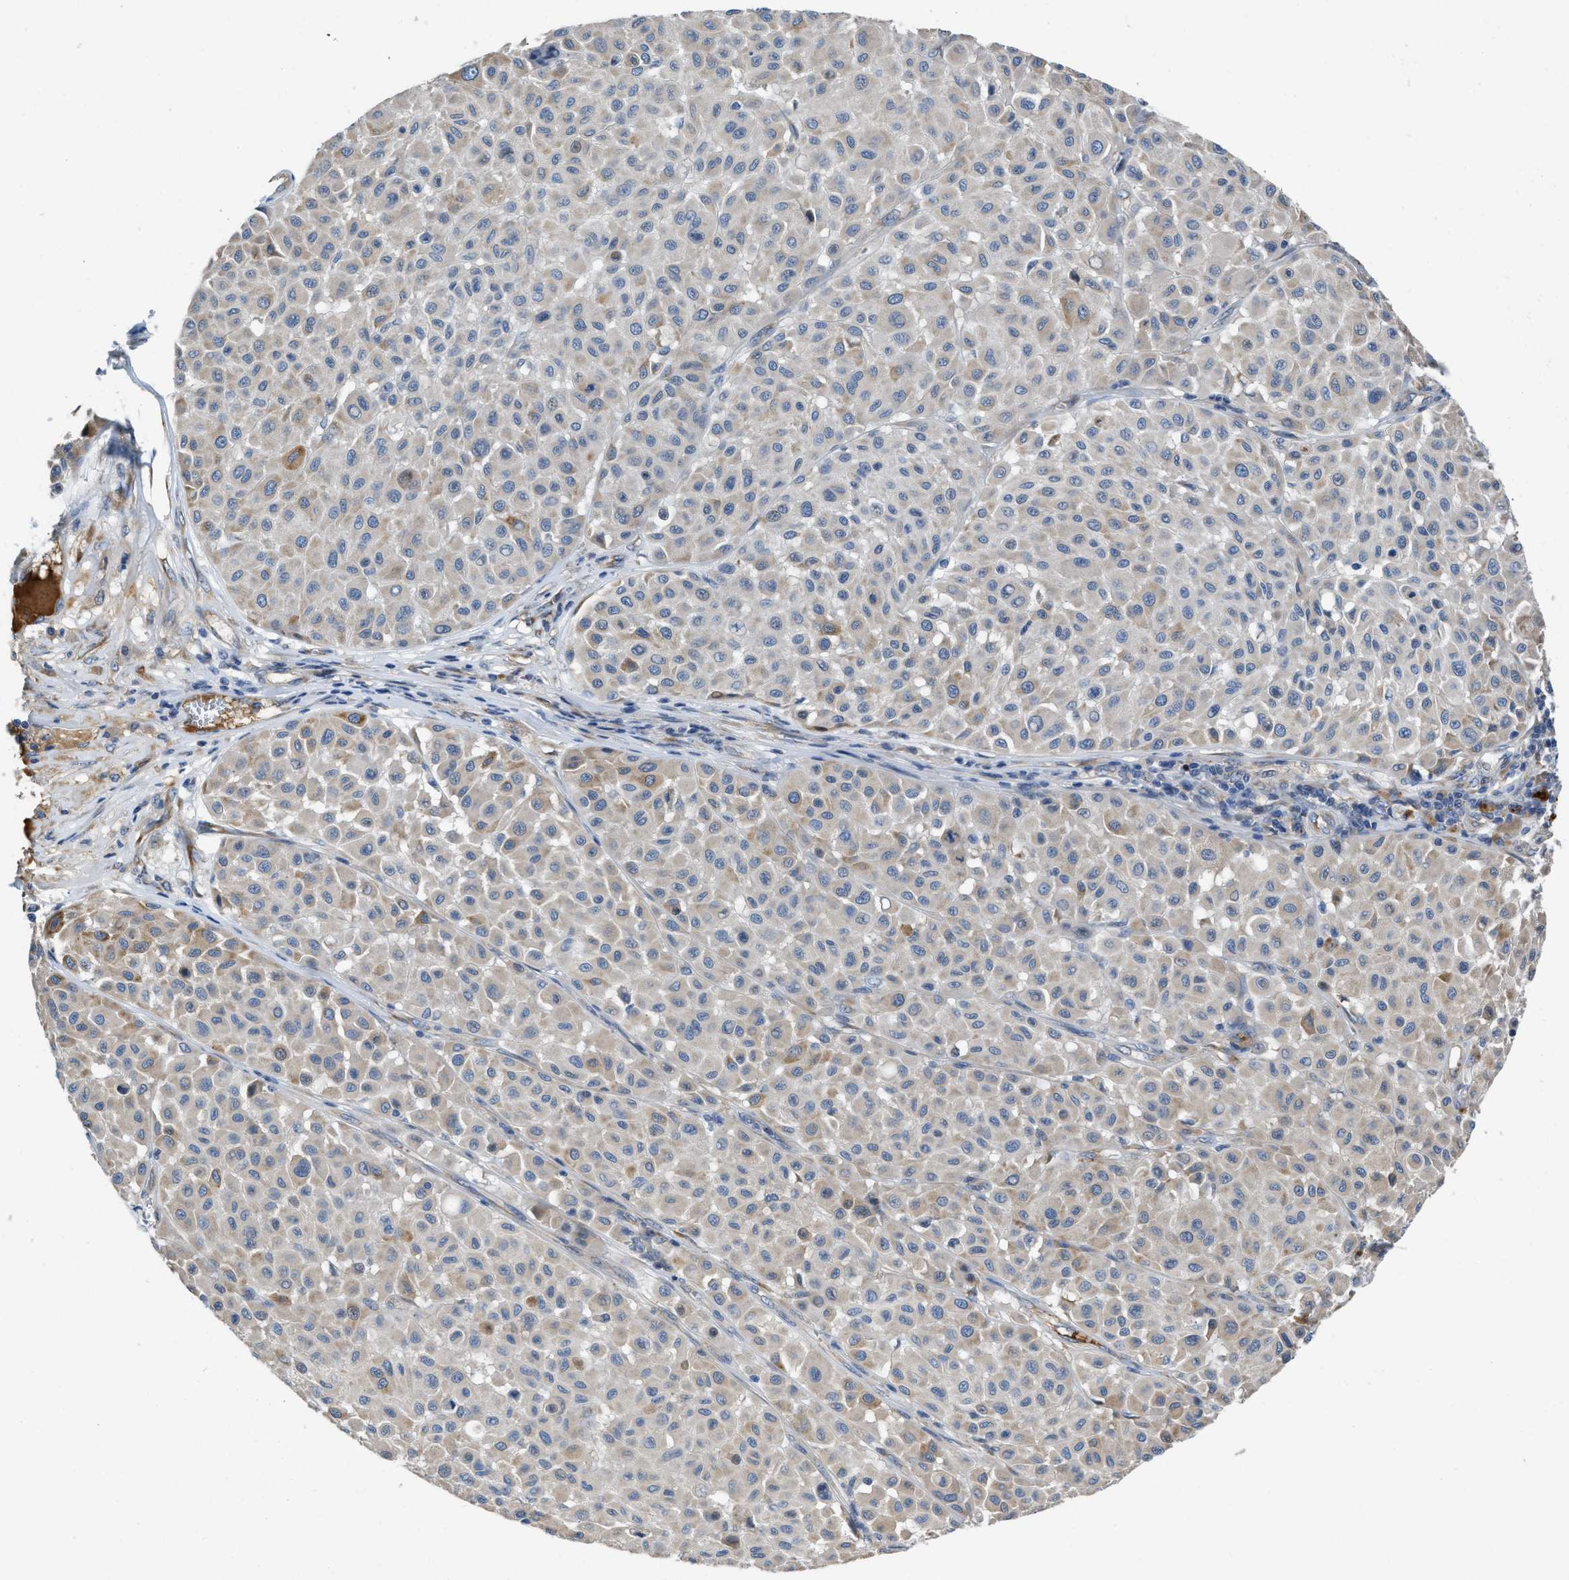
{"staining": {"intensity": "weak", "quantity": ">75%", "location": "cytoplasmic/membranous"}, "tissue": "melanoma", "cell_type": "Tumor cells", "image_type": "cancer", "snomed": [{"axis": "morphology", "description": "Malignant melanoma, Metastatic site"}, {"axis": "topography", "description": "Soft tissue"}], "caption": "The micrograph shows staining of malignant melanoma (metastatic site), revealing weak cytoplasmic/membranous protein positivity (brown color) within tumor cells.", "gene": "GGCX", "patient": {"sex": "male", "age": 41}}